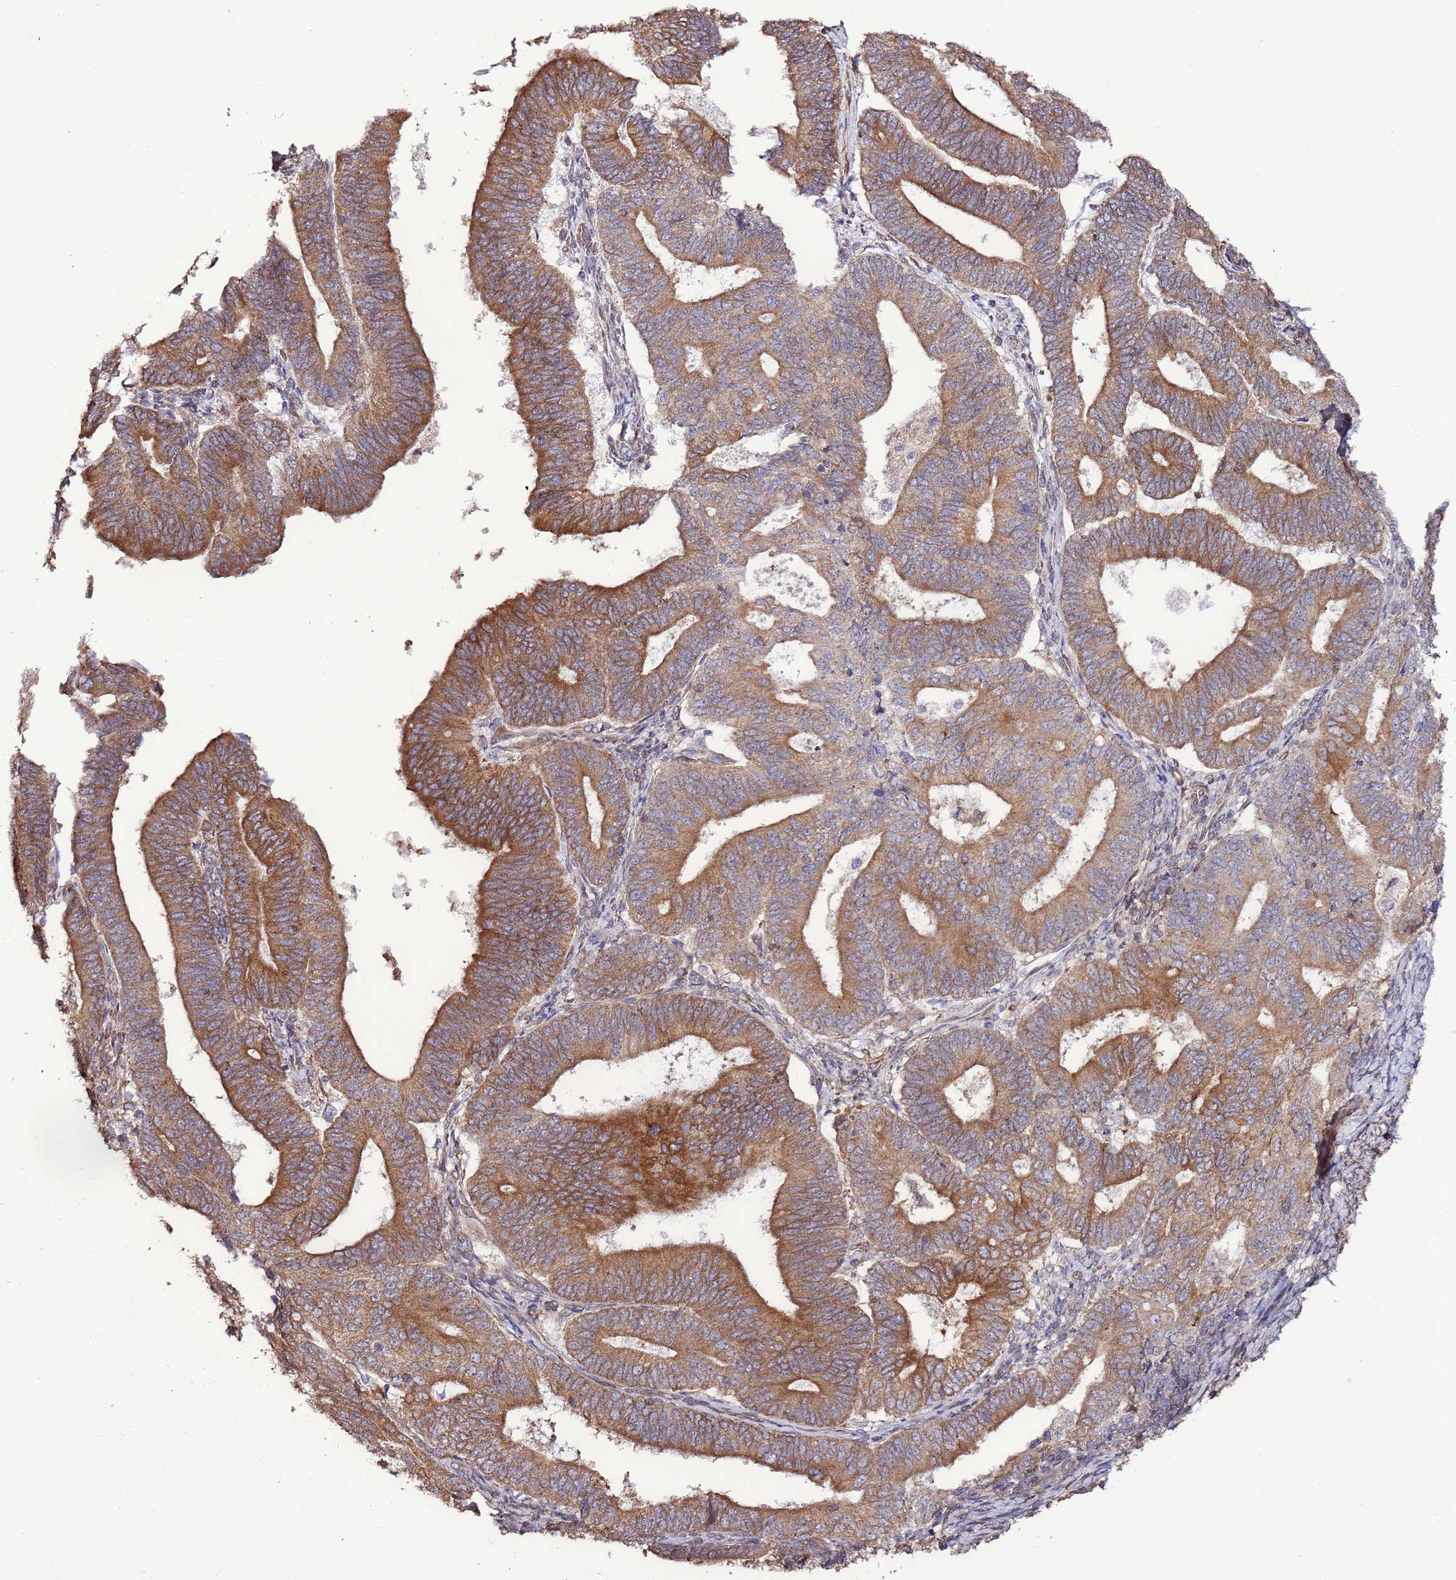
{"staining": {"intensity": "moderate", "quantity": ">75%", "location": "cytoplasmic/membranous"}, "tissue": "endometrial cancer", "cell_type": "Tumor cells", "image_type": "cancer", "snomed": [{"axis": "morphology", "description": "Adenocarcinoma, NOS"}, {"axis": "topography", "description": "Endometrium"}], "caption": "Human endometrial cancer stained with a brown dye demonstrates moderate cytoplasmic/membranous positive positivity in about >75% of tumor cells.", "gene": "SLC41A3", "patient": {"sex": "female", "age": 70}}